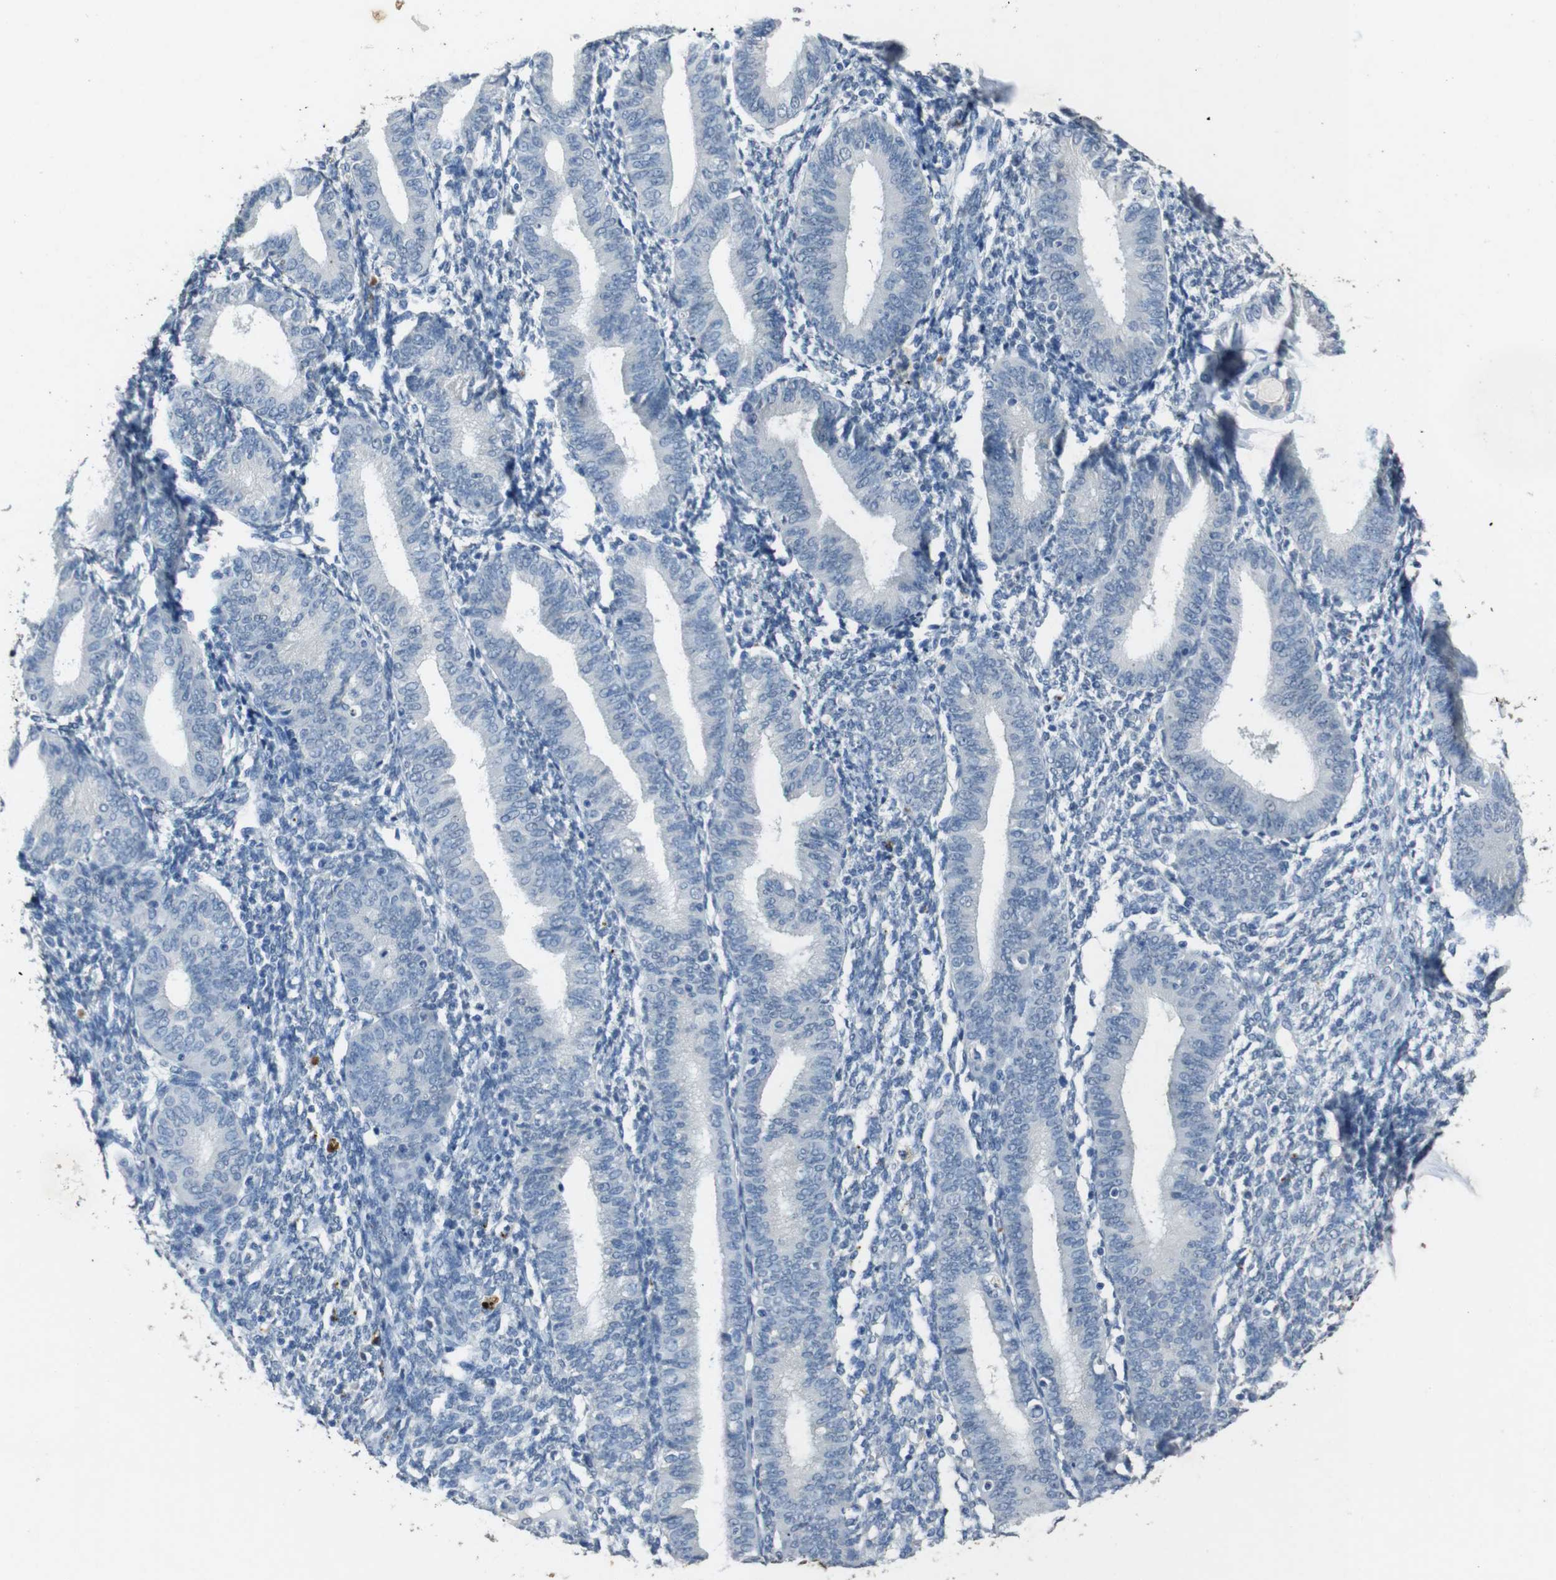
{"staining": {"intensity": "negative", "quantity": "none", "location": "none"}, "tissue": "endometrium", "cell_type": "Cells in endometrial stroma", "image_type": "normal", "snomed": [{"axis": "morphology", "description": "Normal tissue, NOS"}, {"axis": "topography", "description": "Endometrium"}], "caption": "Cells in endometrial stroma are negative for protein expression in benign human endometrium. (DAB (3,3'-diaminobenzidine) immunohistochemistry, high magnification).", "gene": "STBD1", "patient": {"sex": "female", "age": 61}}